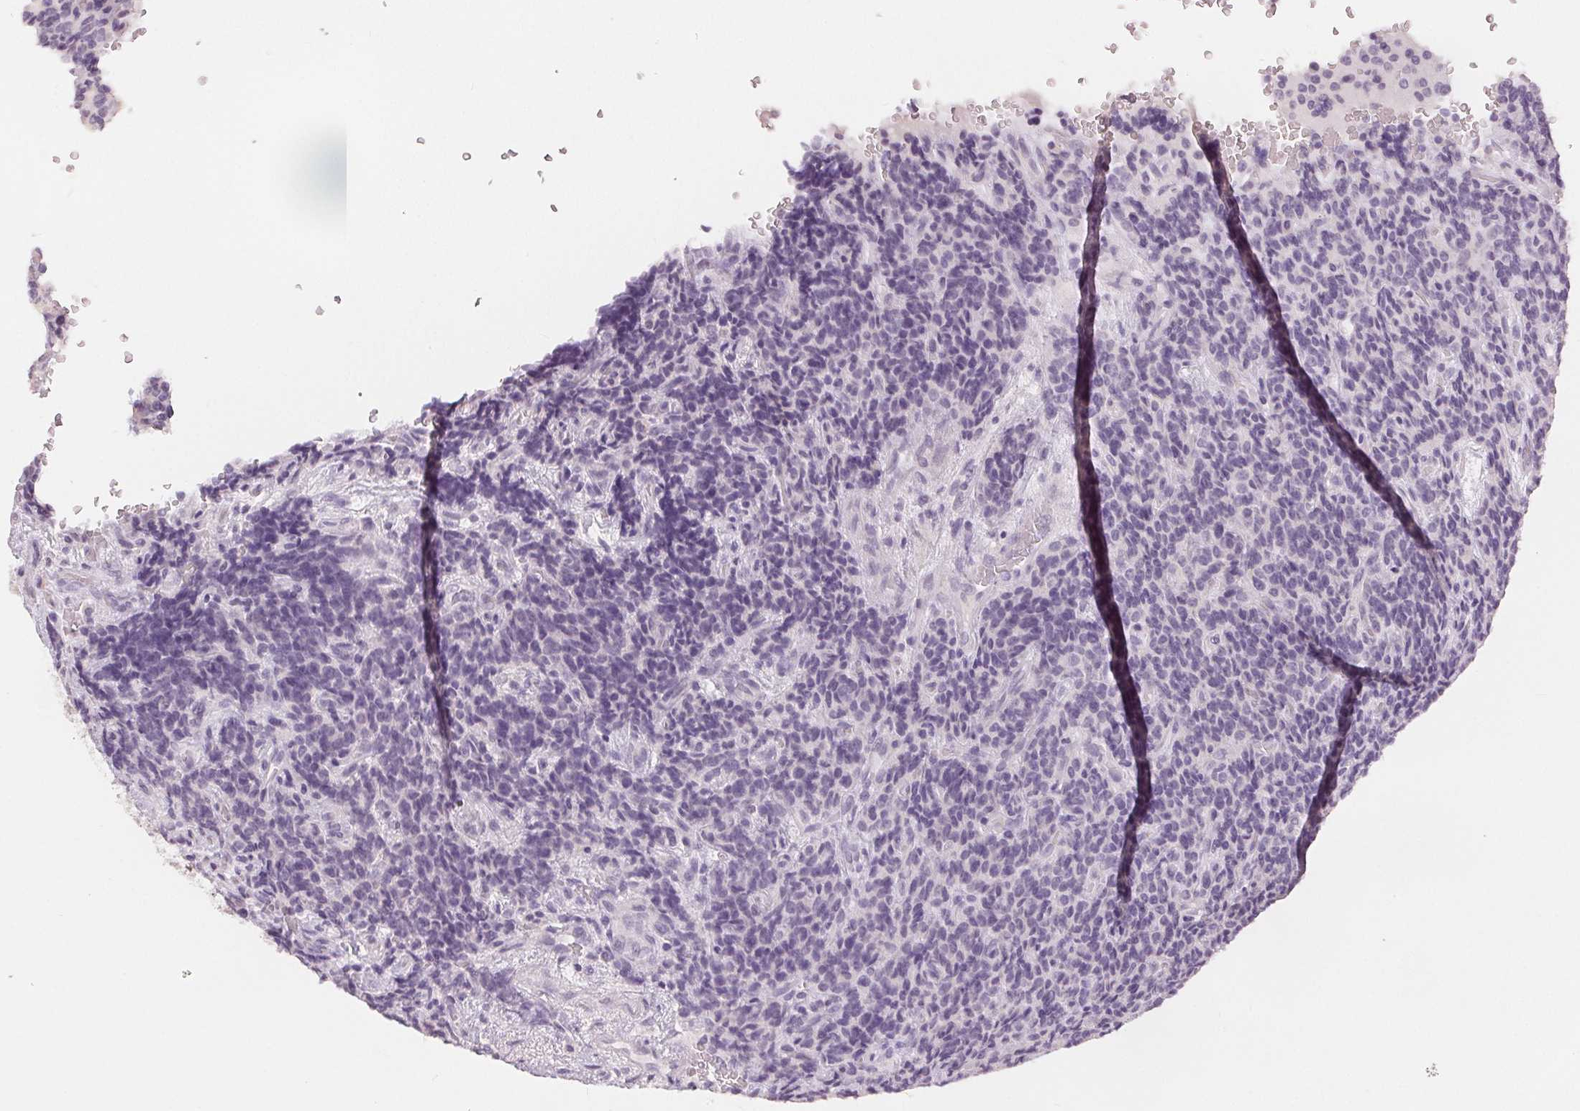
{"staining": {"intensity": "negative", "quantity": "none", "location": "none"}, "tissue": "carcinoid", "cell_type": "Tumor cells", "image_type": "cancer", "snomed": [{"axis": "morphology", "description": "Carcinoid, malignant, NOS"}, {"axis": "topography", "description": "Pancreas"}], "caption": "This histopathology image is of carcinoid (malignant) stained with immunohistochemistry (IHC) to label a protein in brown with the nuclei are counter-stained blue. There is no expression in tumor cells.", "gene": "SLC27A5", "patient": {"sex": "male", "age": 36}}